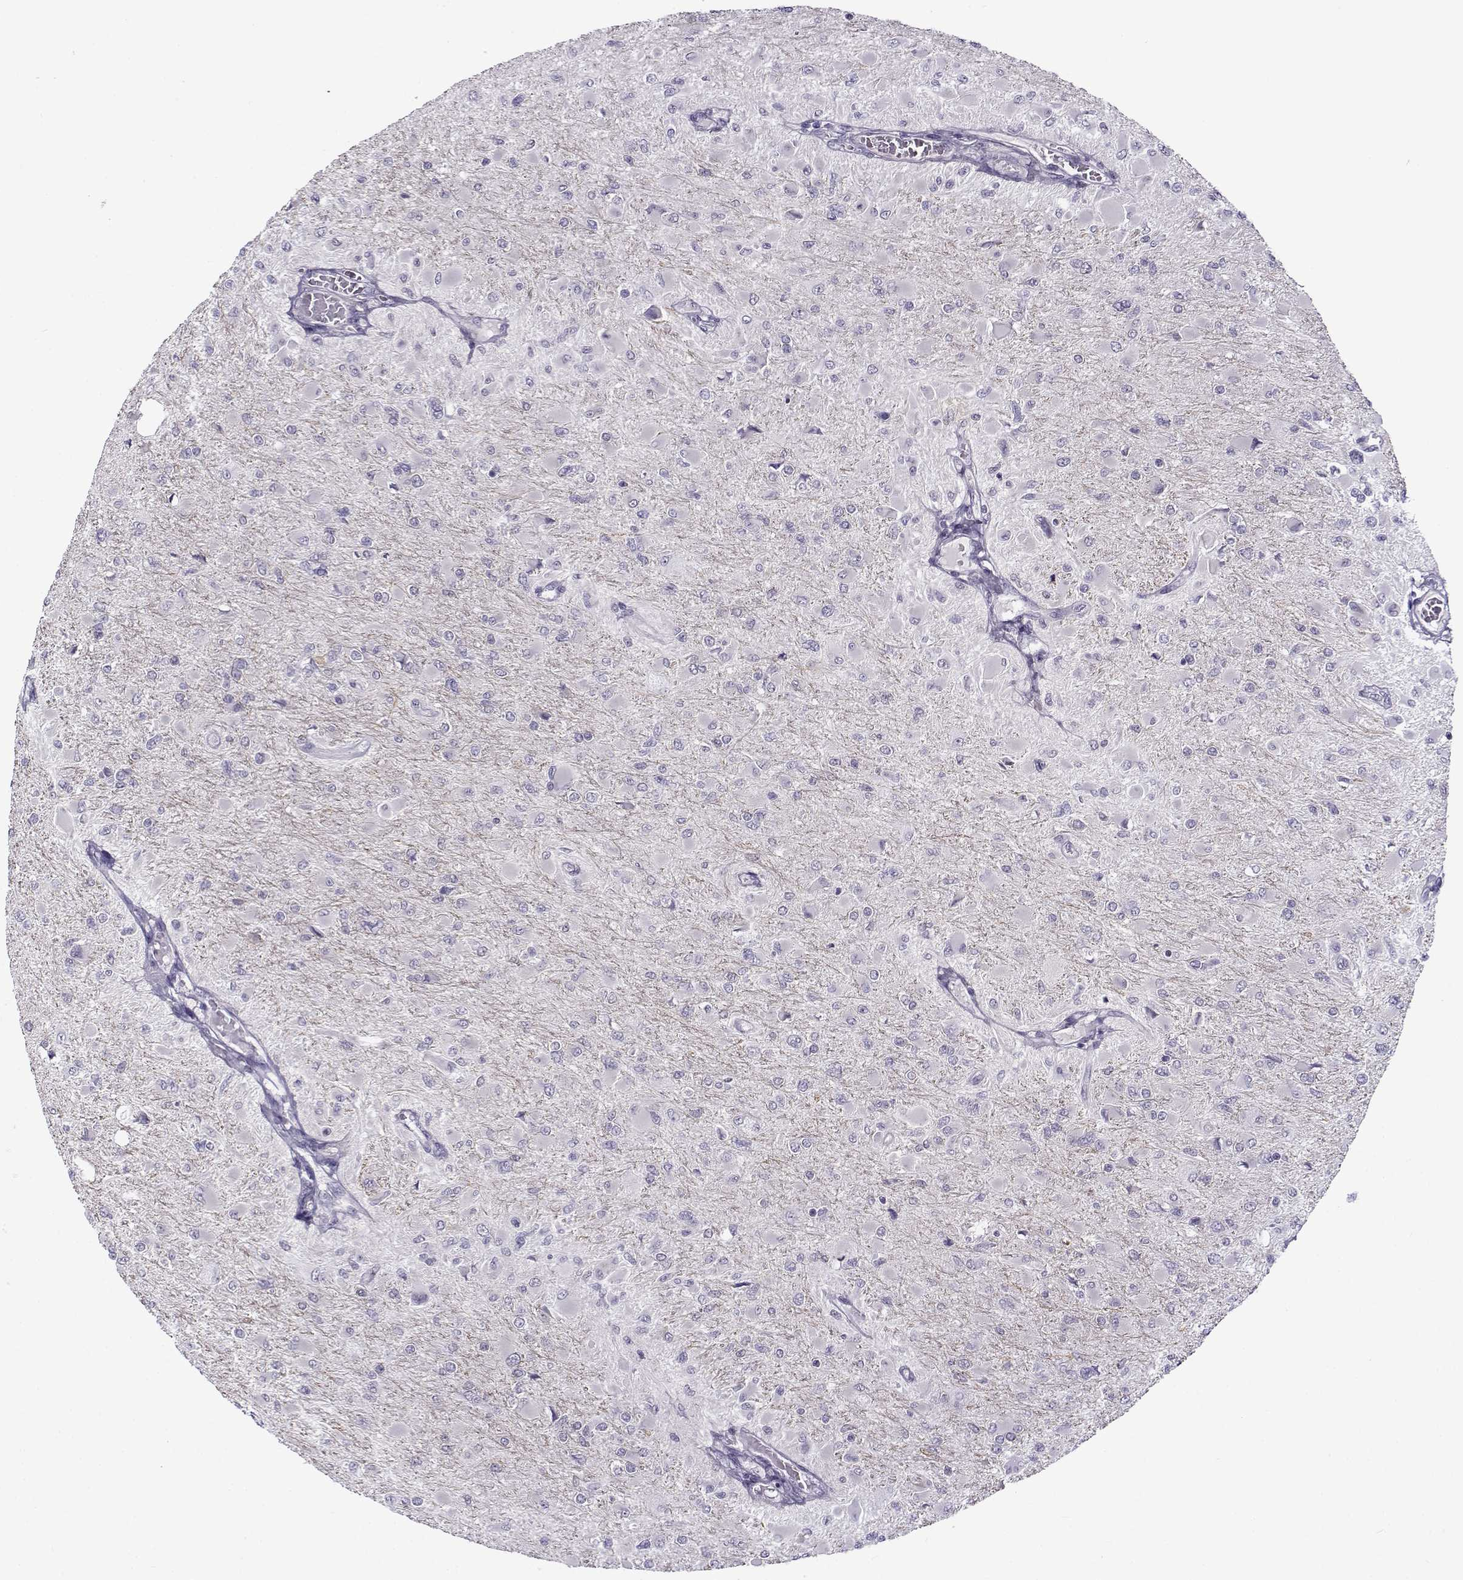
{"staining": {"intensity": "negative", "quantity": "none", "location": "none"}, "tissue": "glioma", "cell_type": "Tumor cells", "image_type": "cancer", "snomed": [{"axis": "morphology", "description": "Glioma, malignant, High grade"}, {"axis": "topography", "description": "Cerebral cortex"}], "caption": "Tumor cells show no significant protein staining in high-grade glioma (malignant).", "gene": "BACH1", "patient": {"sex": "female", "age": 36}}